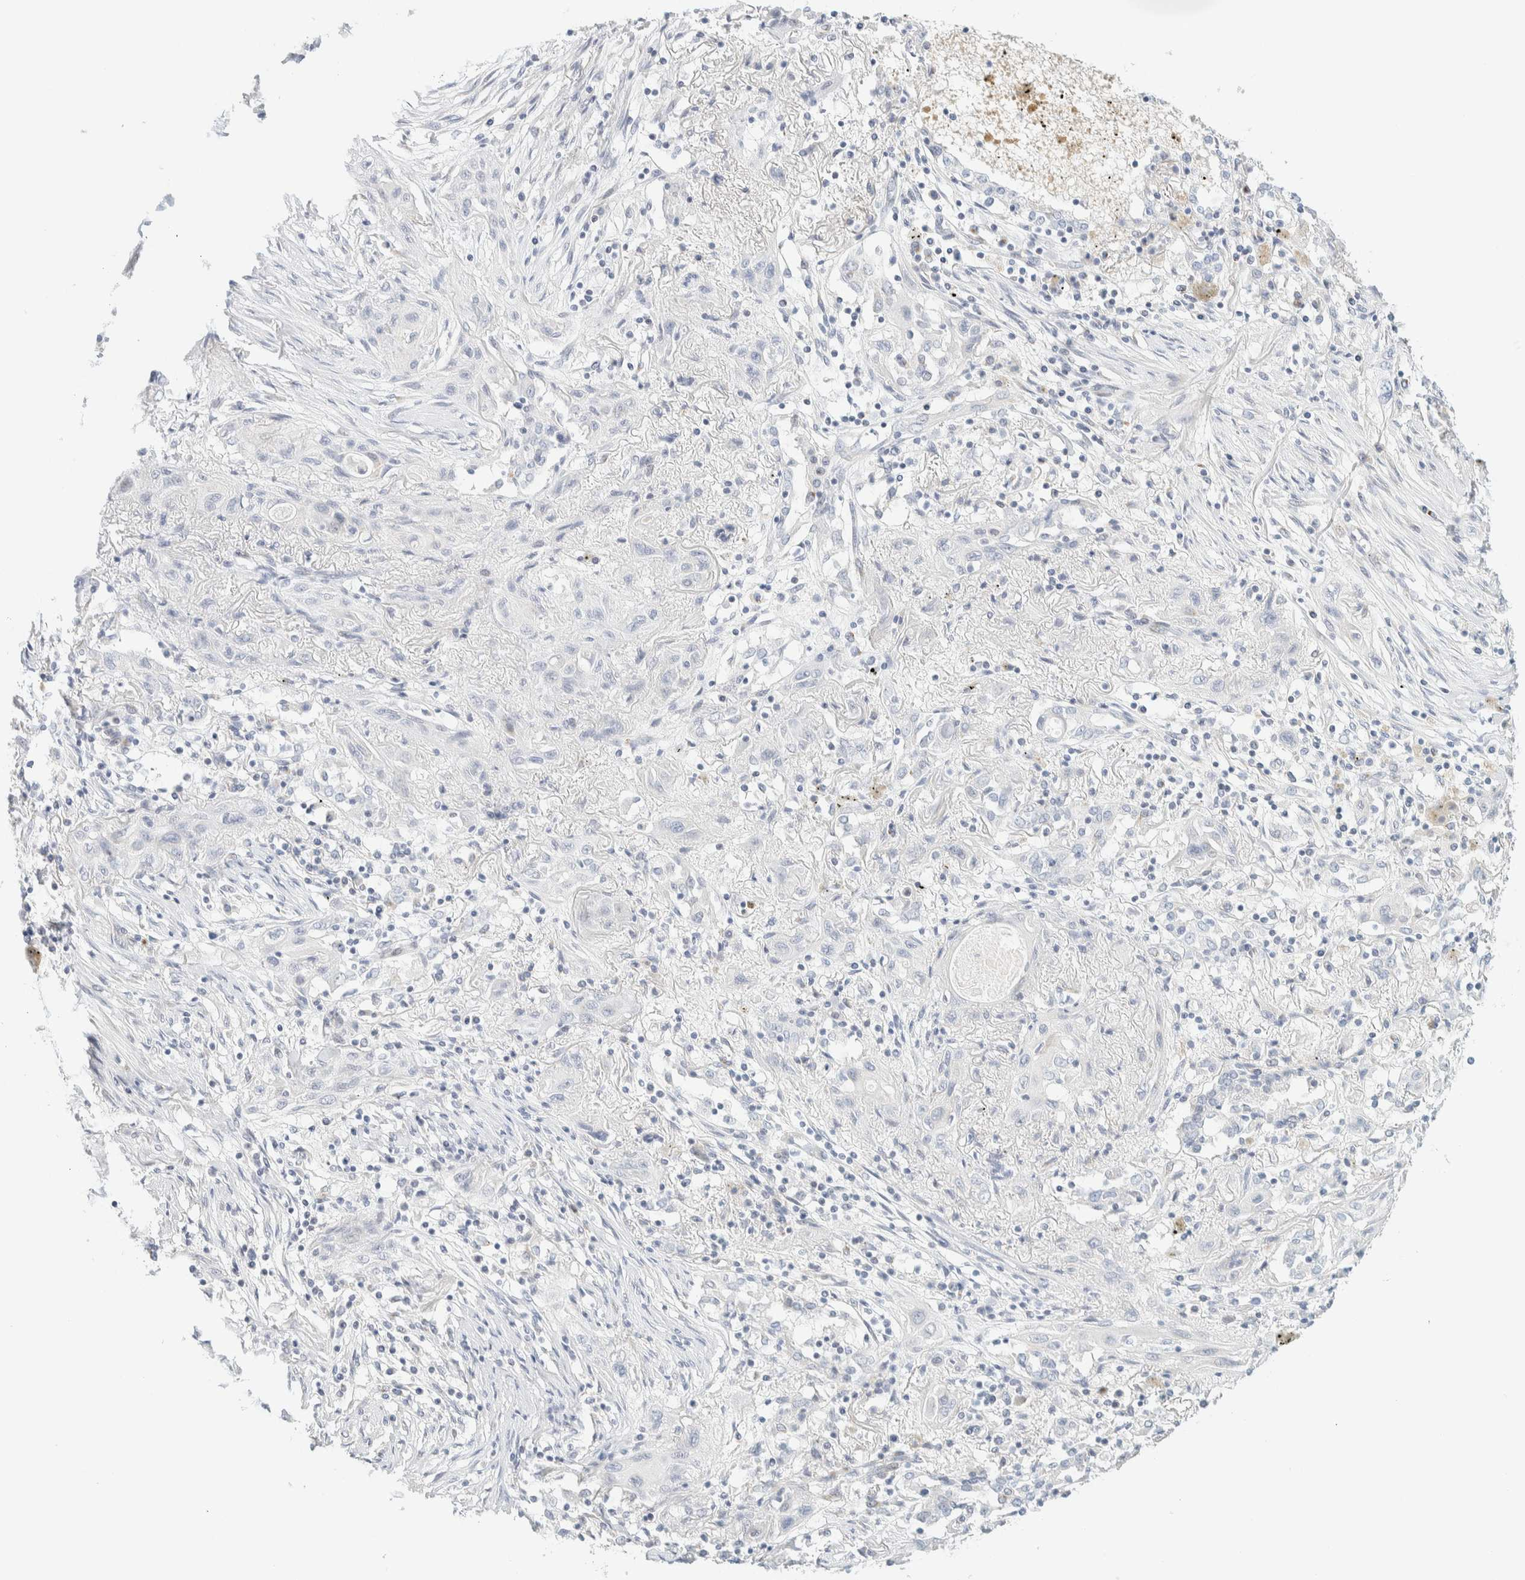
{"staining": {"intensity": "negative", "quantity": "none", "location": "none"}, "tissue": "lung cancer", "cell_type": "Tumor cells", "image_type": "cancer", "snomed": [{"axis": "morphology", "description": "Squamous cell carcinoma, NOS"}, {"axis": "topography", "description": "Lung"}], "caption": "The photomicrograph reveals no staining of tumor cells in lung cancer (squamous cell carcinoma).", "gene": "SPNS3", "patient": {"sex": "female", "age": 47}}